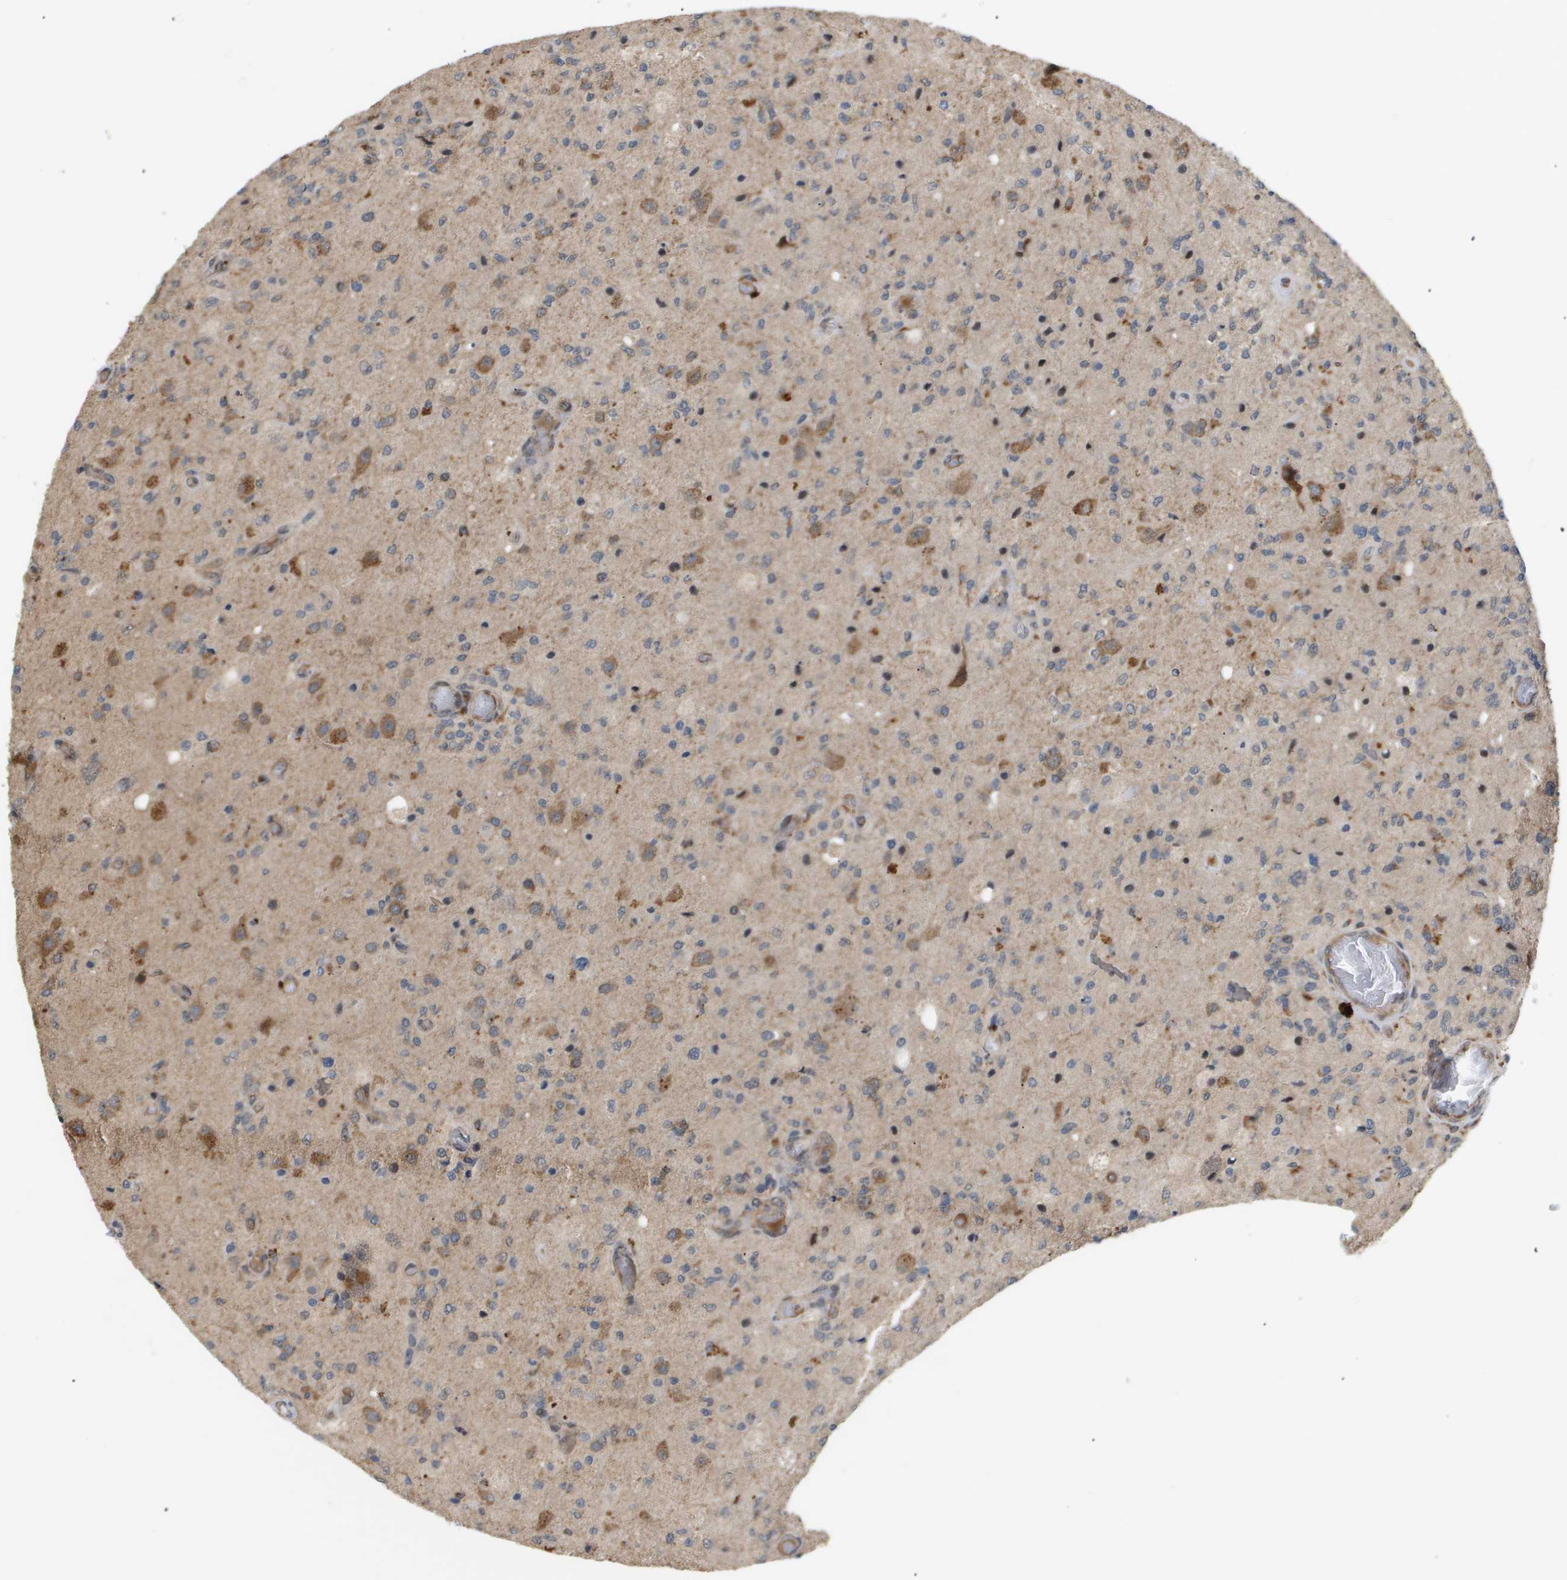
{"staining": {"intensity": "moderate", "quantity": ">75%", "location": "cytoplasmic/membranous"}, "tissue": "glioma", "cell_type": "Tumor cells", "image_type": "cancer", "snomed": [{"axis": "morphology", "description": "Normal tissue, NOS"}, {"axis": "morphology", "description": "Glioma, malignant, High grade"}, {"axis": "topography", "description": "Cerebral cortex"}], "caption": "Brown immunohistochemical staining in glioma shows moderate cytoplasmic/membranous positivity in about >75% of tumor cells.", "gene": "PDGFB", "patient": {"sex": "male", "age": 77}}